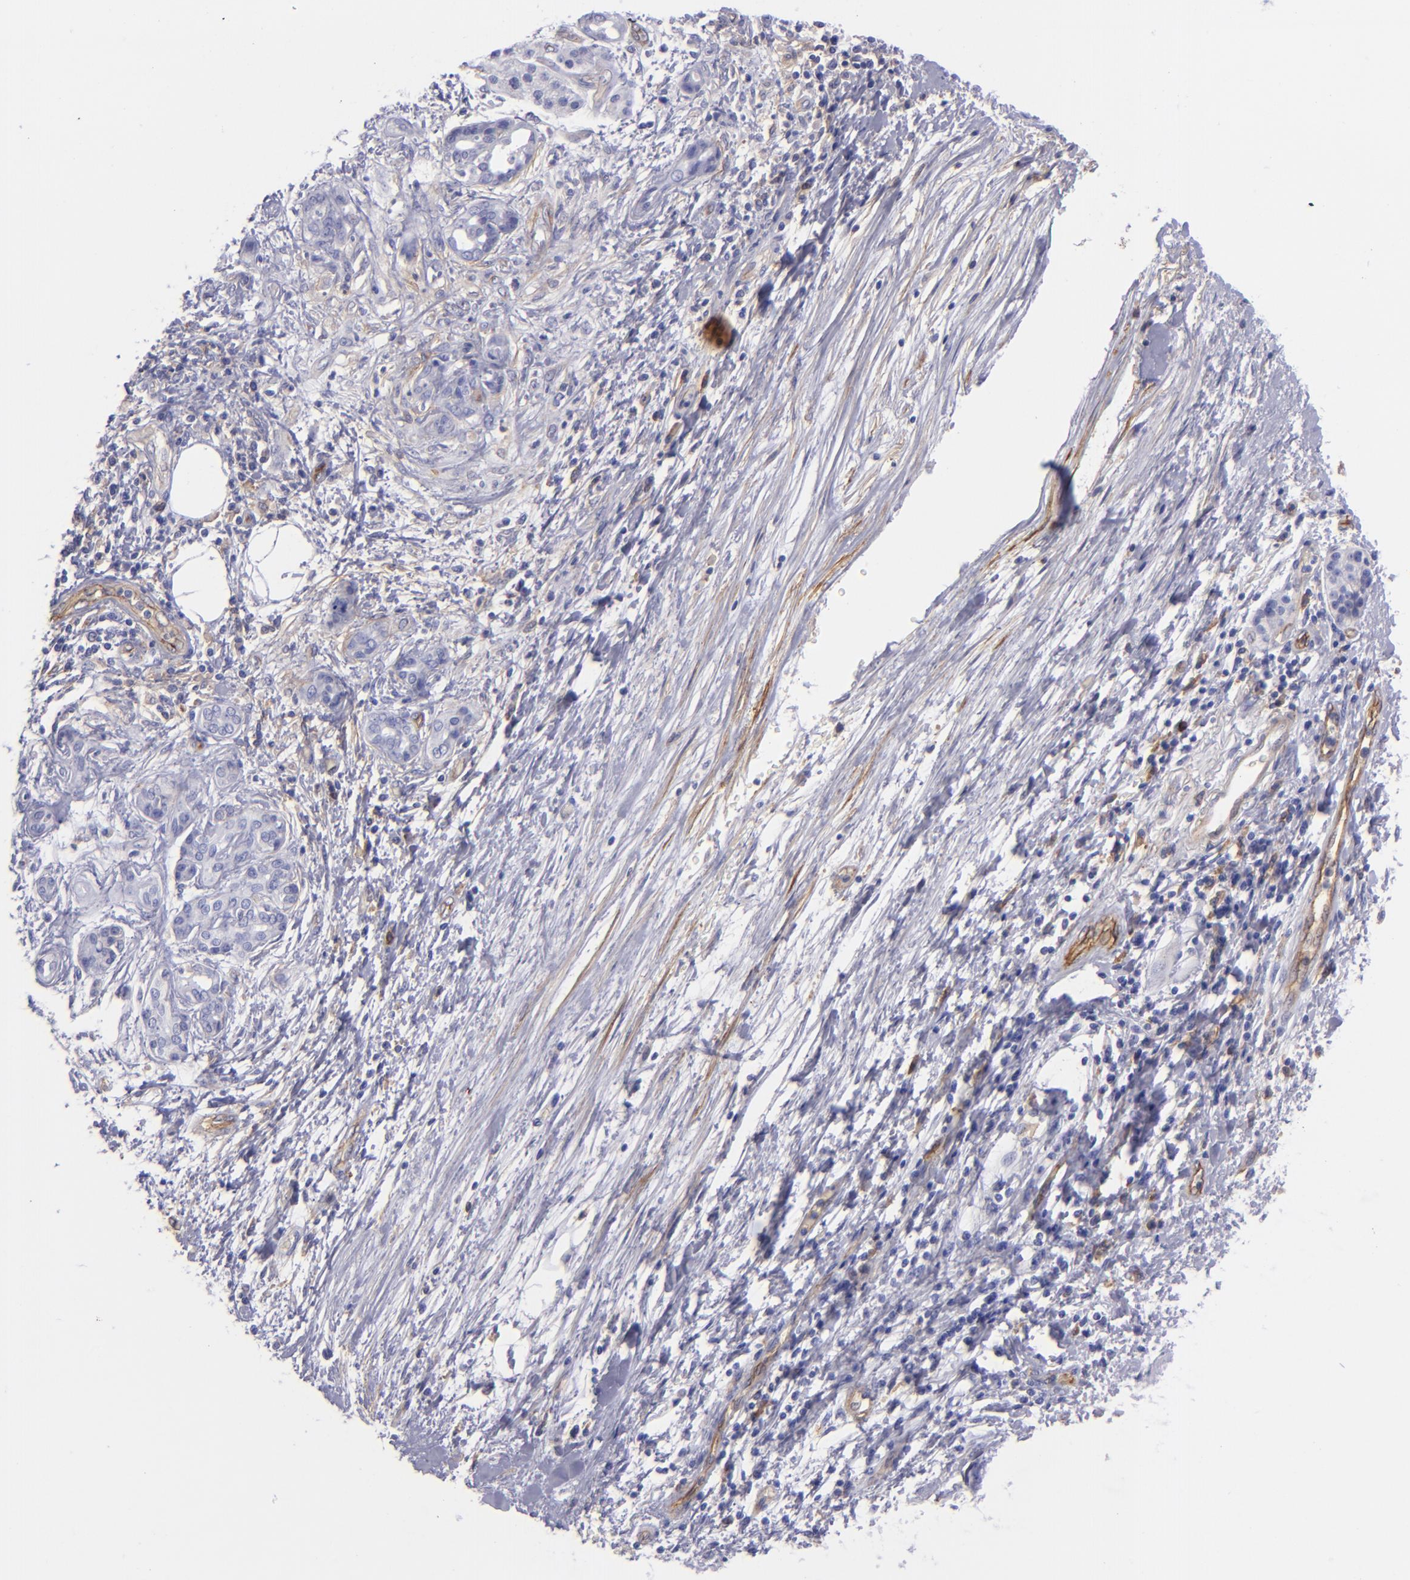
{"staining": {"intensity": "negative", "quantity": "none", "location": "none"}, "tissue": "pancreatic cancer", "cell_type": "Tumor cells", "image_type": "cancer", "snomed": [{"axis": "morphology", "description": "Adenocarcinoma, NOS"}, {"axis": "topography", "description": "Pancreas"}], "caption": "Immunohistochemistry histopathology image of pancreatic cancer (adenocarcinoma) stained for a protein (brown), which shows no staining in tumor cells. (DAB immunohistochemistry, high magnification).", "gene": "ENTPD1", "patient": {"sex": "female", "age": 70}}